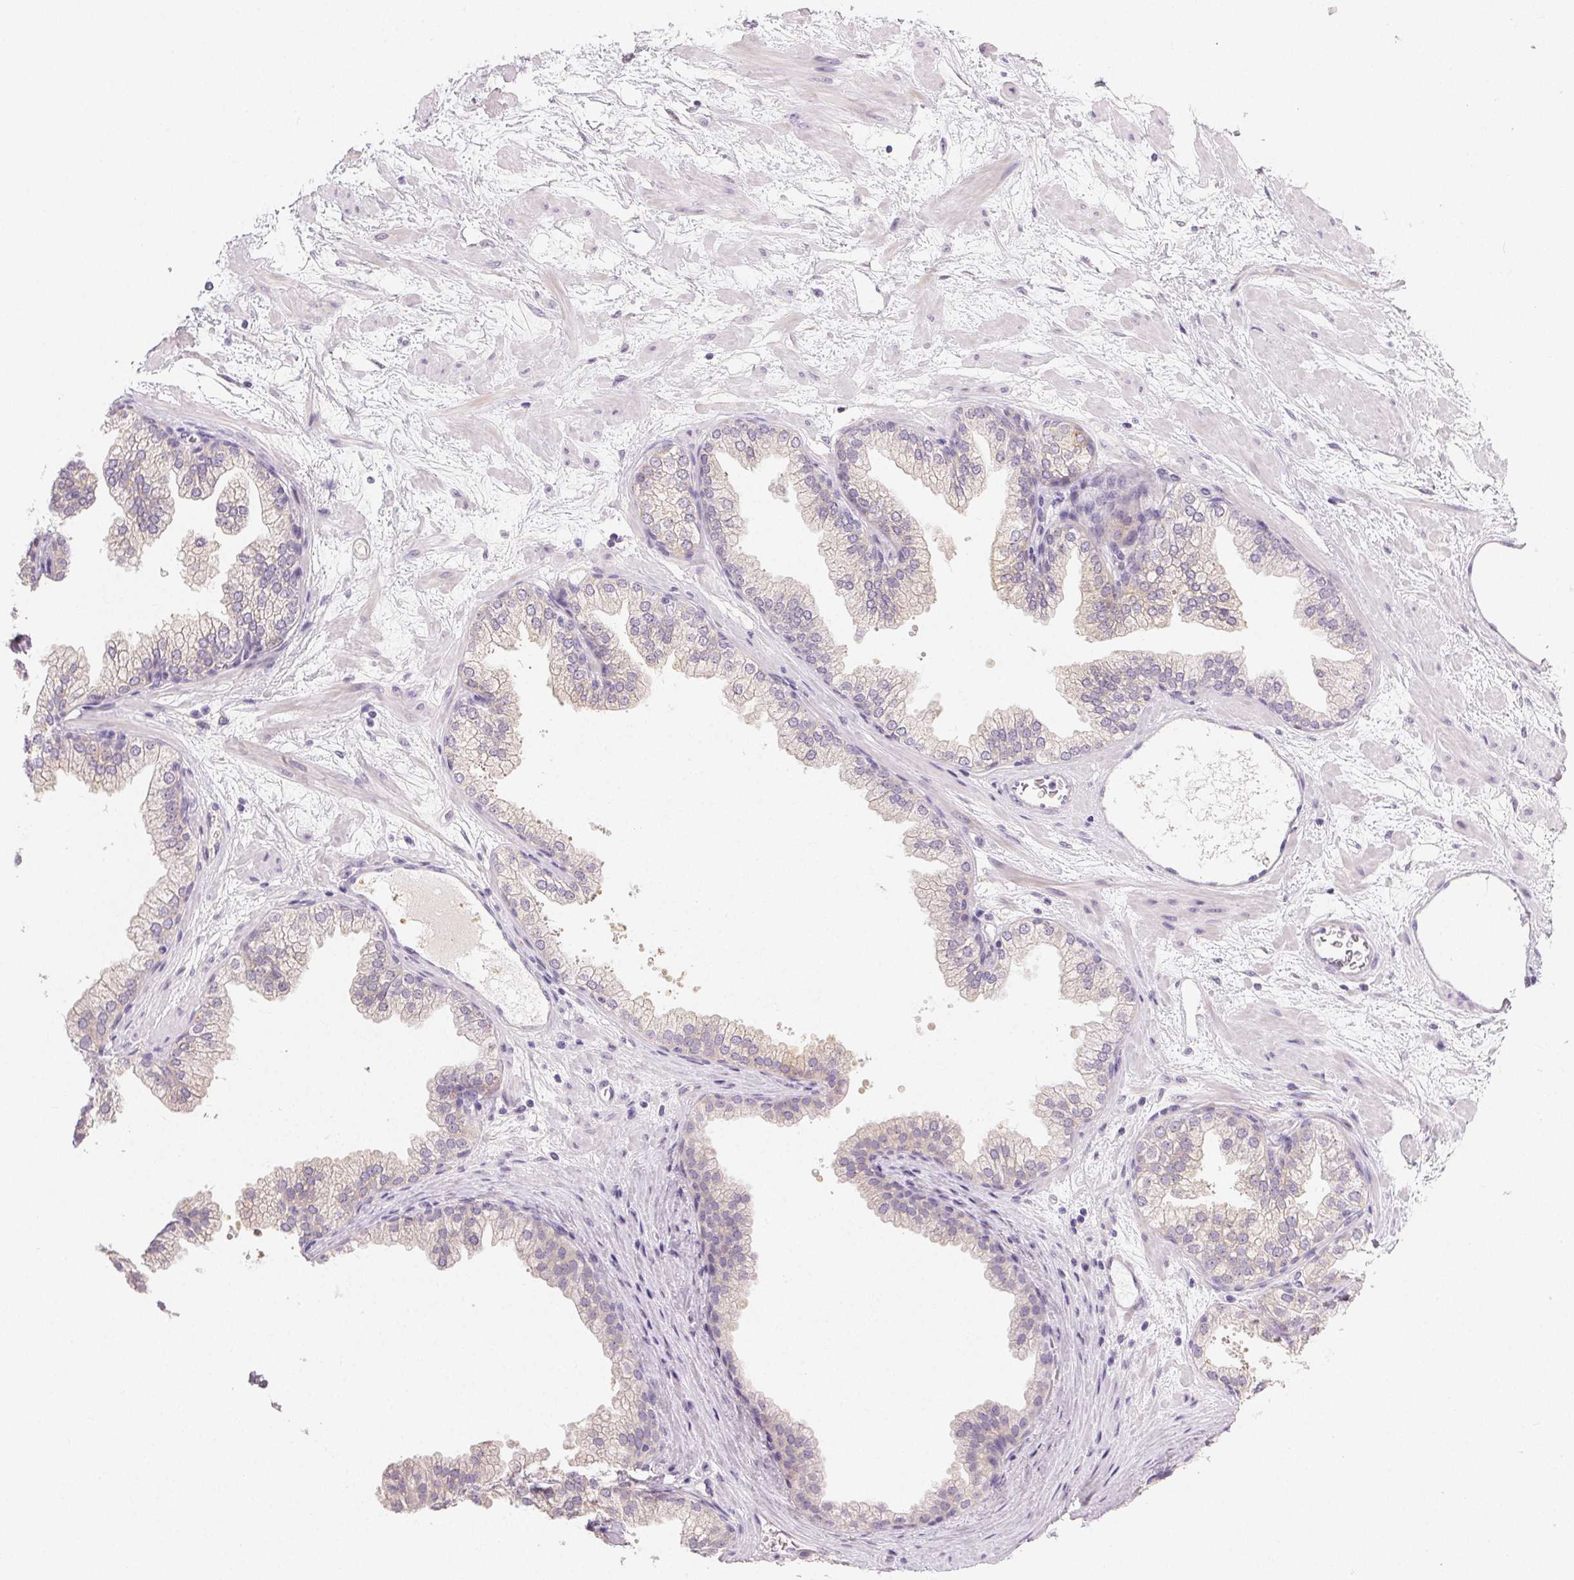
{"staining": {"intensity": "weak", "quantity": "25%-75%", "location": "cytoplasmic/membranous"}, "tissue": "prostate", "cell_type": "Glandular cells", "image_type": "normal", "snomed": [{"axis": "morphology", "description": "Normal tissue, NOS"}, {"axis": "topography", "description": "Prostate"}], "caption": "High-power microscopy captured an immunohistochemistry histopathology image of unremarkable prostate, revealing weak cytoplasmic/membranous staining in about 25%-75% of glandular cells. Using DAB (3,3'-diaminobenzidine) (brown) and hematoxylin (blue) stains, captured at high magnification using brightfield microscopy.", "gene": "MIOX", "patient": {"sex": "male", "age": 37}}